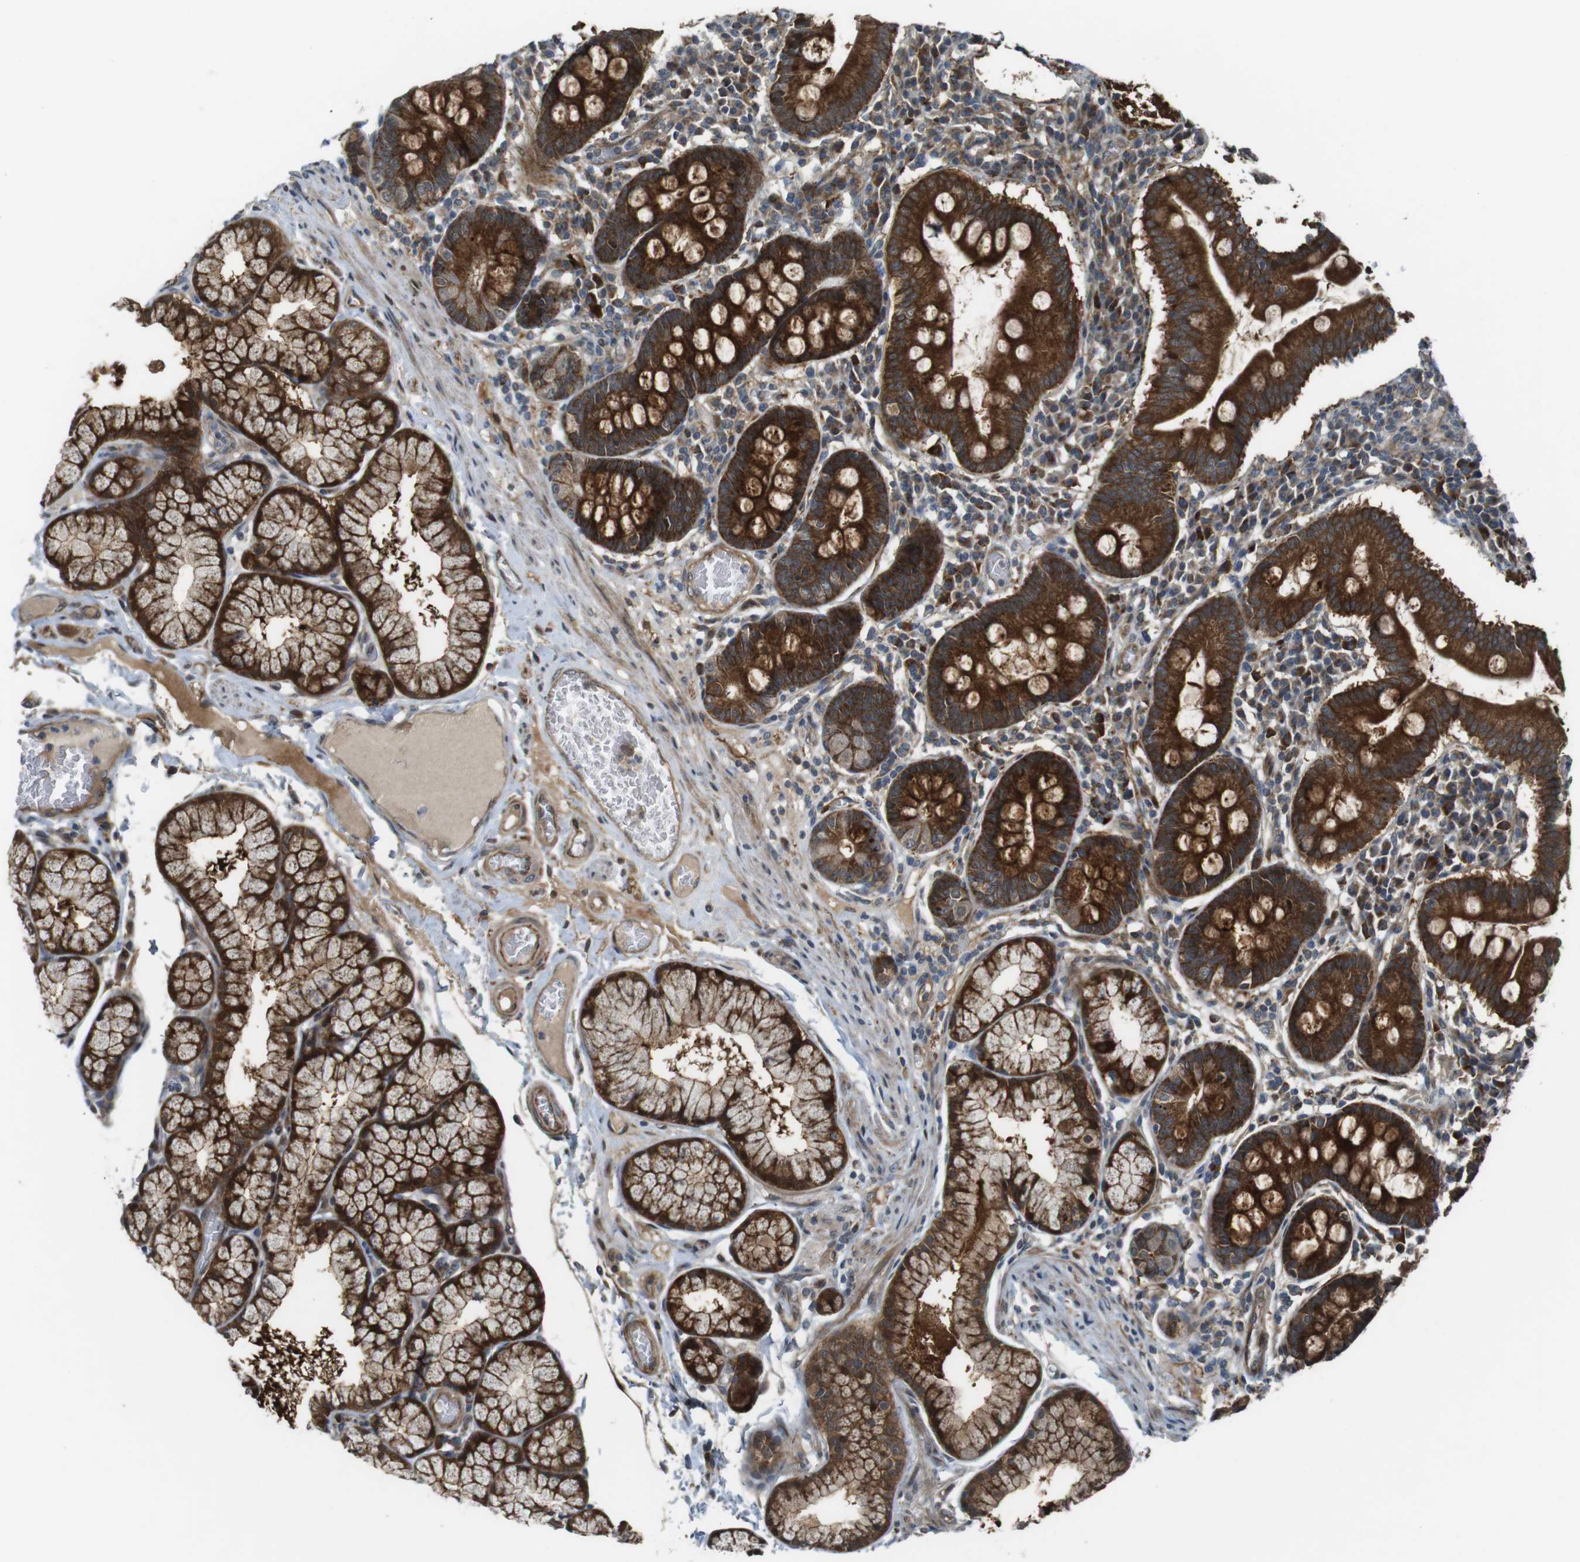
{"staining": {"intensity": "strong", "quantity": ">75%", "location": "cytoplasmic/membranous"}, "tissue": "duodenum", "cell_type": "Glandular cells", "image_type": "normal", "snomed": [{"axis": "morphology", "description": "Normal tissue, NOS"}, {"axis": "topography", "description": "Duodenum"}], "caption": "Immunohistochemical staining of unremarkable human duodenum exhibits strong cytoplasmic/membranous protein staining in approximately >75% of glandular cells. (Brightfield microscopy of DAB IHC at high magnification).", "gene": "IFFO2", "patient": {"sex": "male", "age": 50}}